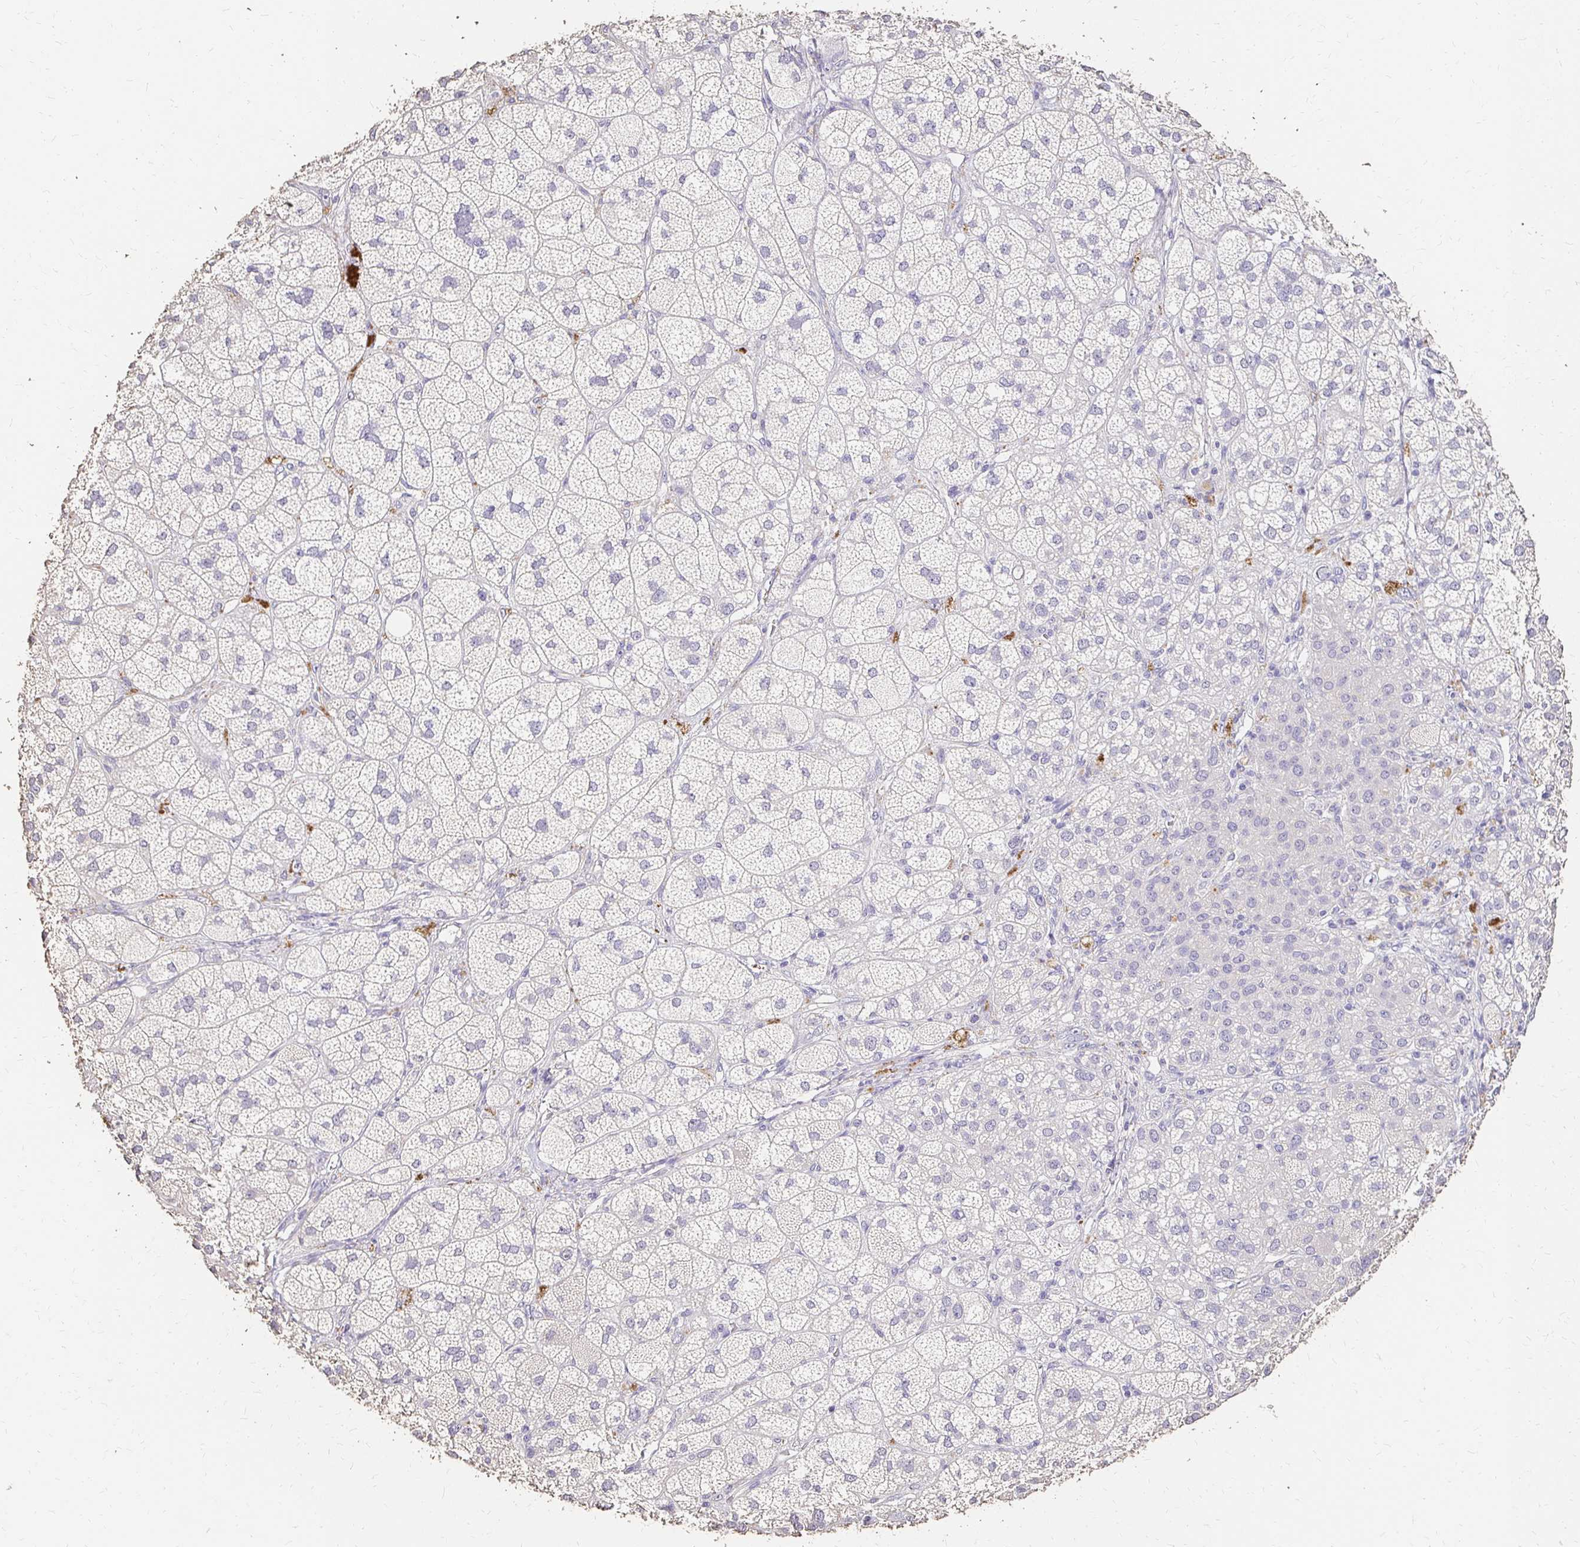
{"staining": {"intensity": "negative", "quantity": "none", "location": "none"}, "tissue": "adrenal gland", "cell_type": "Glandular cells", "image_type": "normal", "snomed": [{"axis": "morphology", "description": "Normal tissue, NOS"}, {"axis": "topography", "description": "Adrenal gland"}], "caption": "High magnification brightfield microscopy of unremarkable adrenal gland stained with DAB (3,3'-diaminobenzidine) (brown) and counterstained with hematoxylin (blue): glandular cells show no significant staining. The staining is performed using DAB brown chromogen with nuclei counter-stained in using hematoxylin.", "gene": "UGT1A6", "patient": {"sex": "female", "age": 60}}